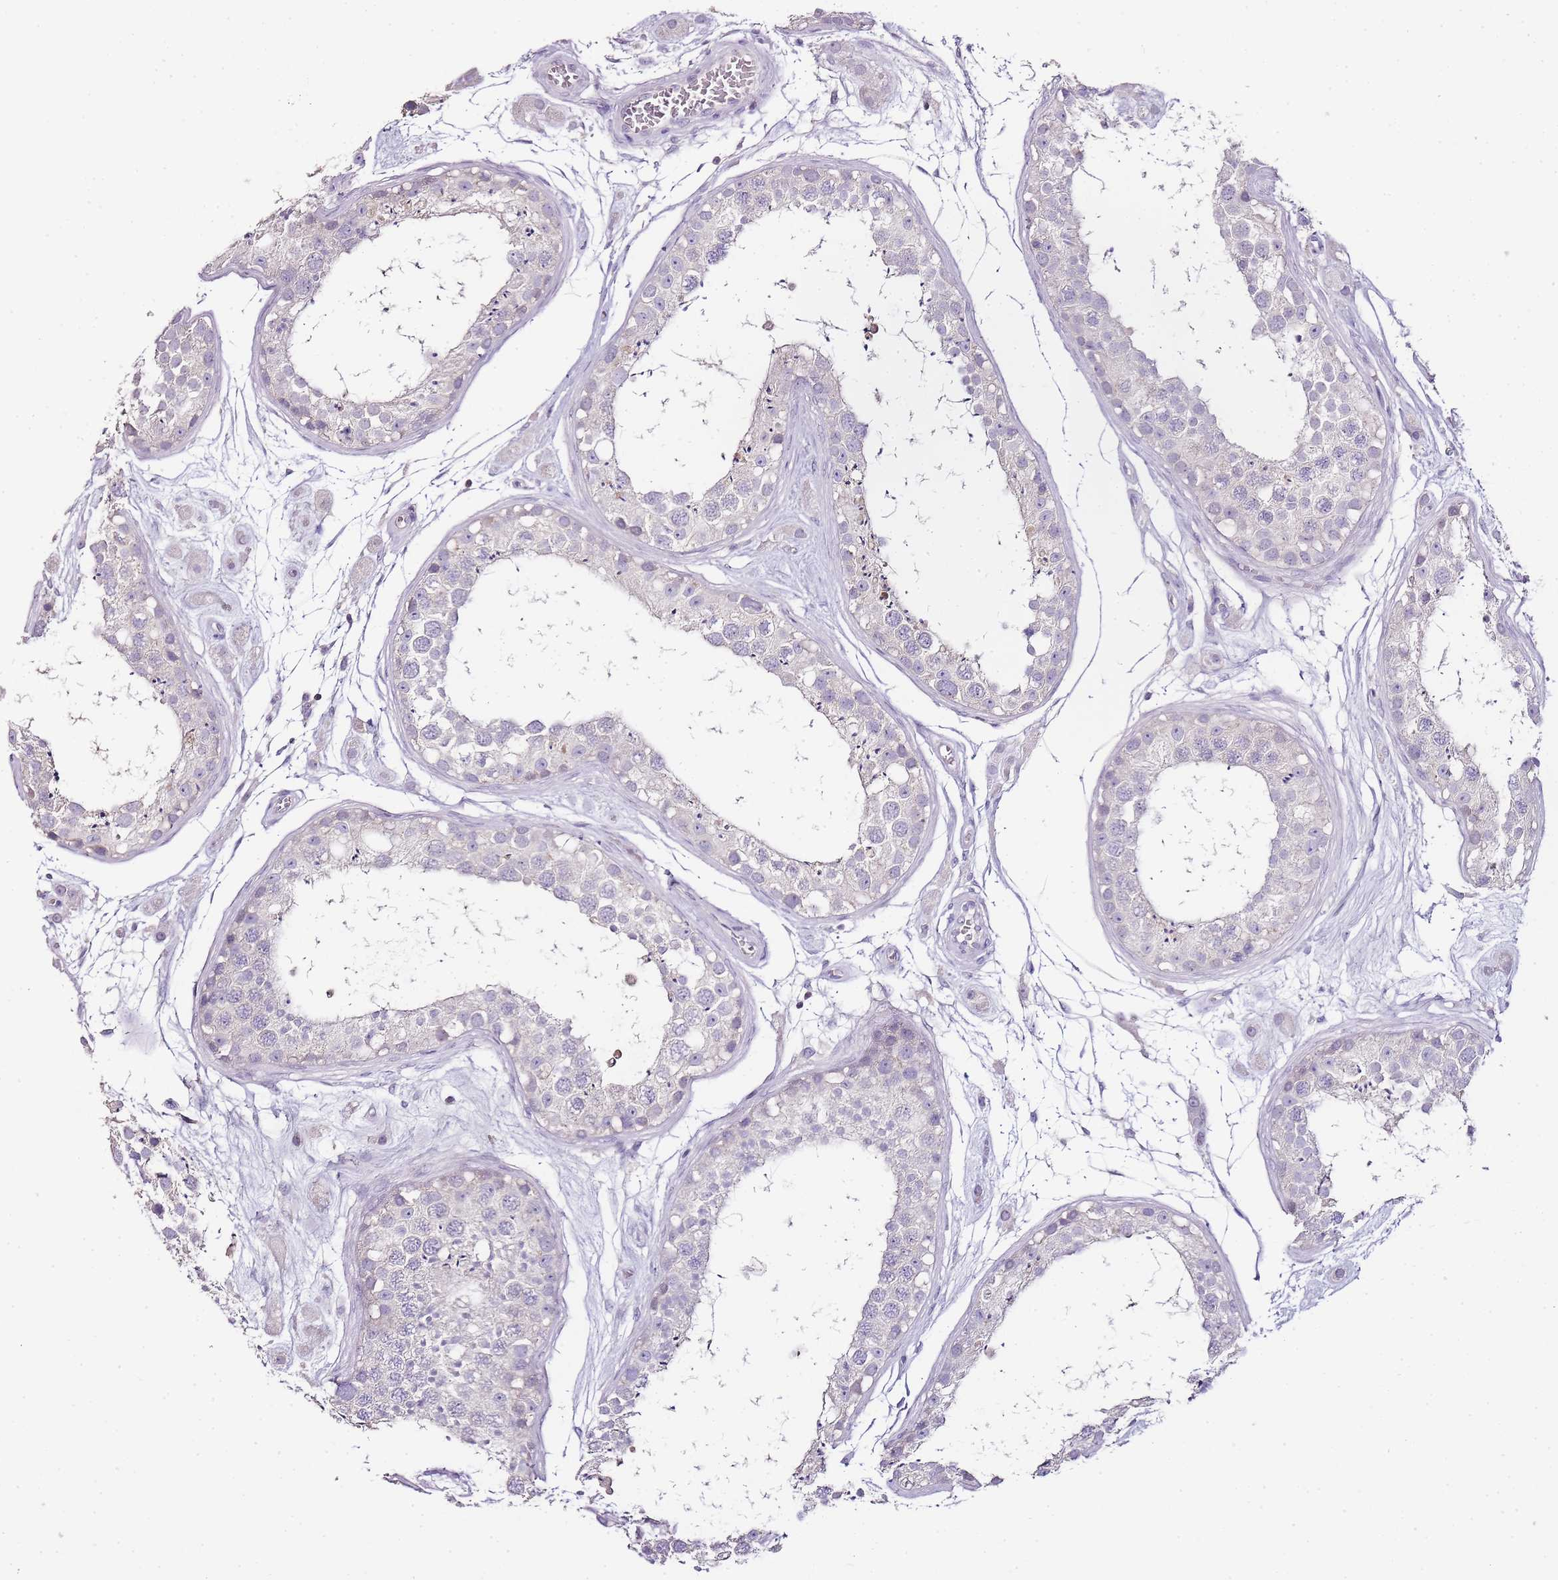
{"staining": {"intensity": "negative", "quantity": "none", "location": "none"}, "tissue": "testis", "cell_type": "Cells in seminiferous ducts", "image_type": "normal", "snomed": [{"axis": "morphology", "description": "Normal tissue, NOS"}, {"axis": "topography", "description": "Testis"}], "caption": "Immunohistochemistry (IHC) of unremarkable human testis shows no staining in cells in seminiferous ducts.", "gene": "ZBP1", "patient": {"sex": "male", "age": 25}}